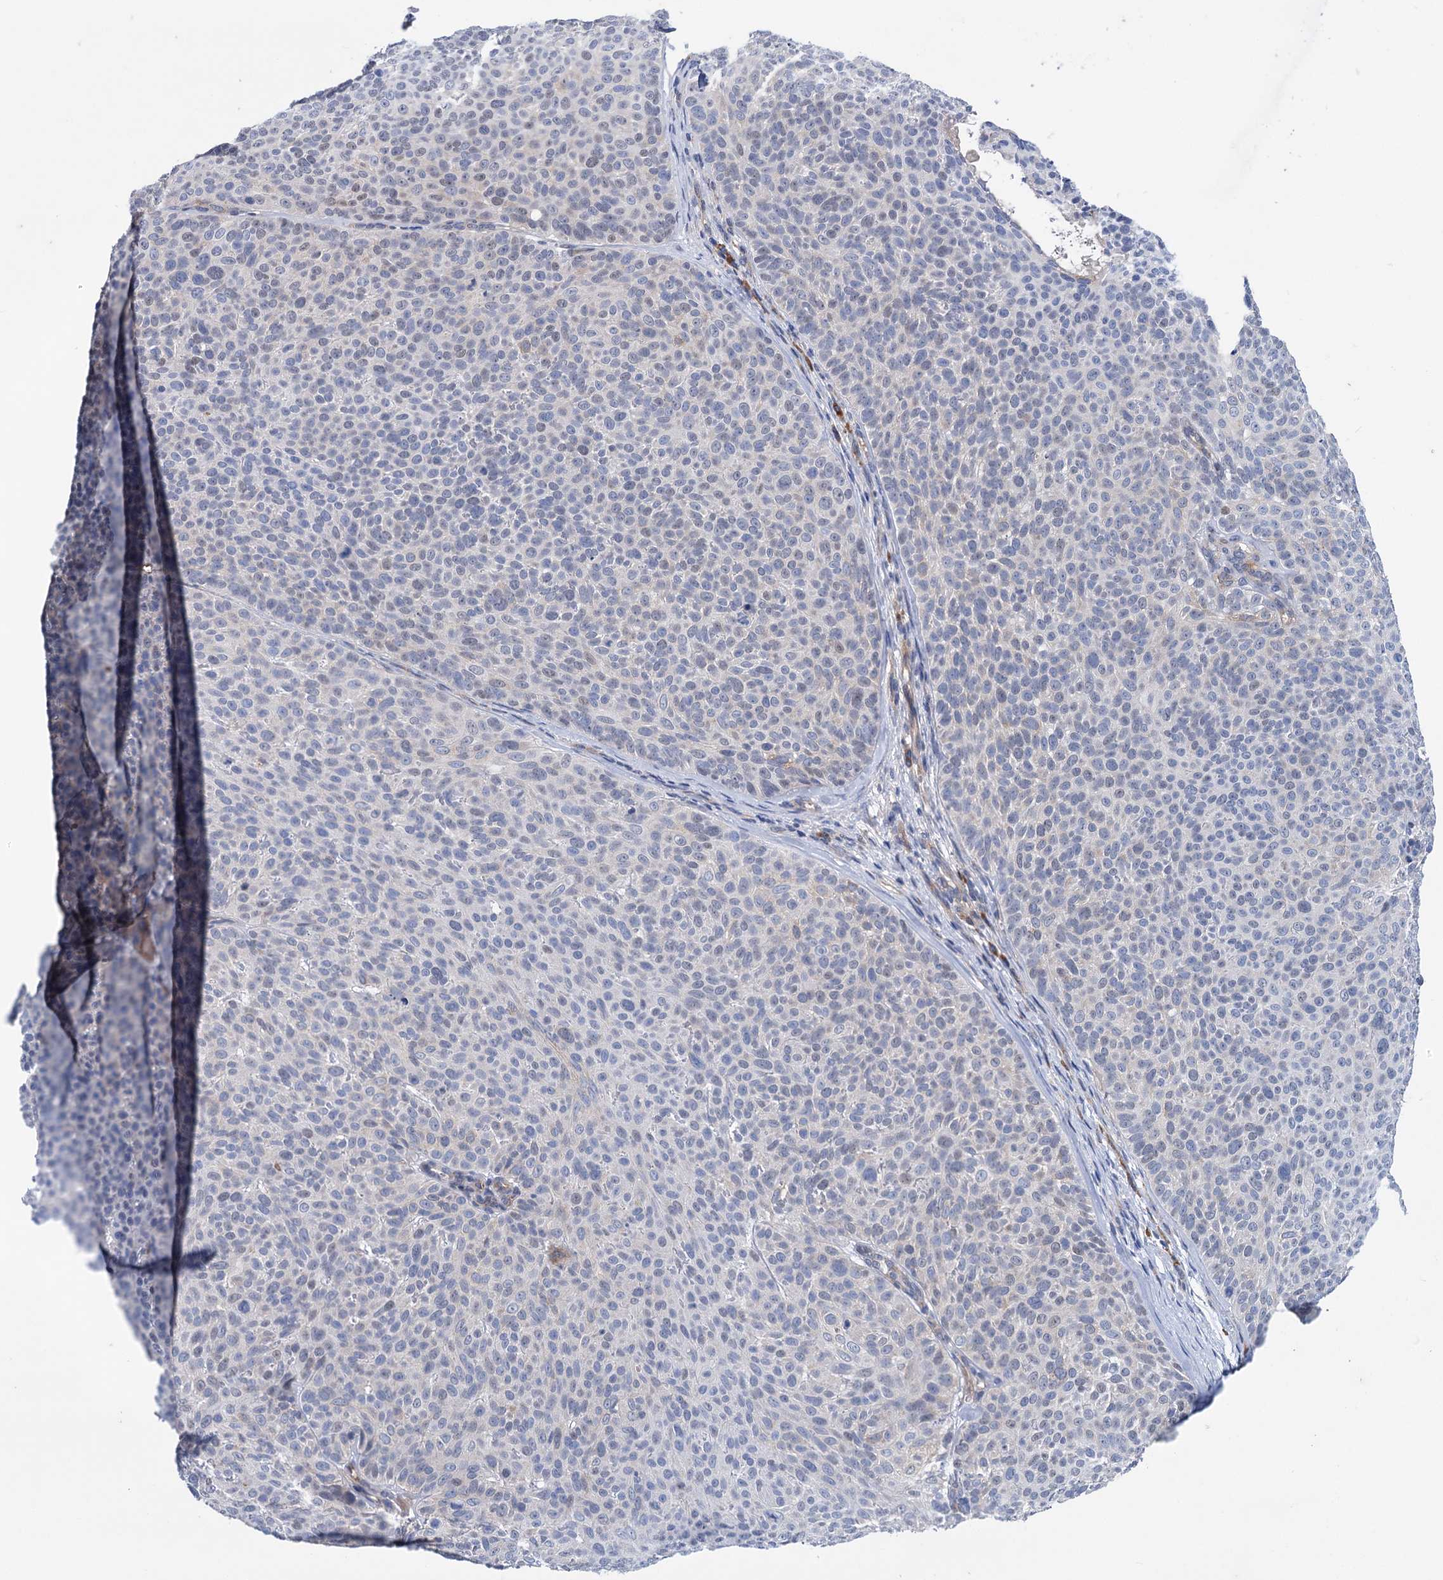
{"staining": {"intensity": "negative", "quantity": "none", "location": "none"}, "tissue": "skin cancer", "cell_type": "Tumor cells", "image_type": "cancer", "snomed": [{"axis": "morphology", "description": "Basal cell carcinoma"}, {"axis": "topography", "description": "Skin"}], "caption": "IHC of skin basal cell carcinoma displays no positivity in tumor cells. (Brightfield microscopy of DAB IHC at high magnification).", "gene": "ZNRD2", "patient": {"sex": "male", "age": 85}}